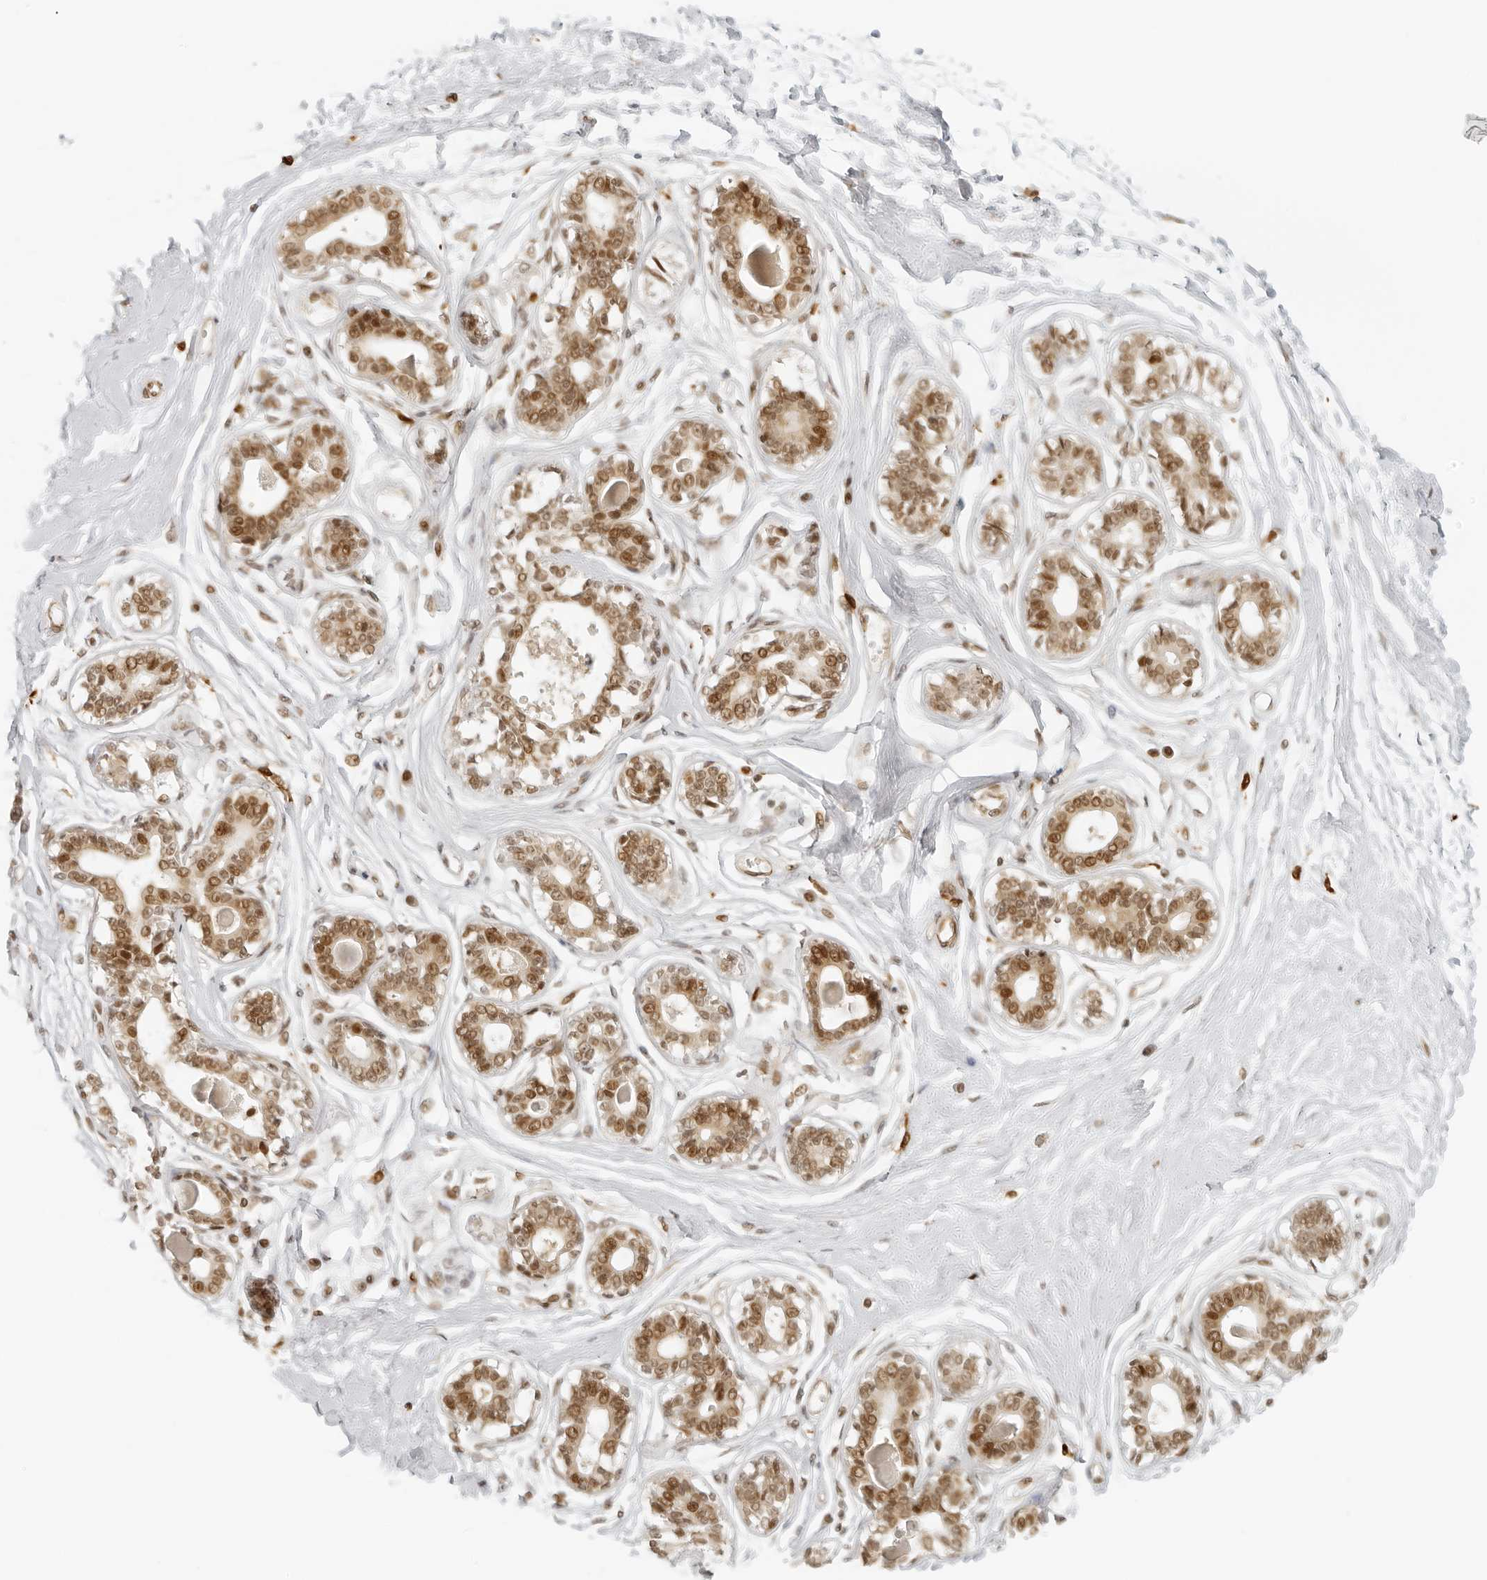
{"staining": {"intensity": "weak", "quantity": ">75%", "location": "nuclear"}, "tissue": "breast", "cell_type": "Adipocytes", "image_type": "normal", "snomed": [{"axis": "morphology", "description": "Normal tissue, NOS"}, {"axis": "topography", "description": "Breast"}], "caption": "A photomicrograph of breast stained for a protein shows weak nuclear brown staining in adipocytes. (Stains: DAB (3,3'-diaminobenzidine) in brown, nuclei in blue, Microscopy: brightfield microscopy at high magnification).", "gene": "ZNF407", "patient": {"sex": "female", "age": 45}}